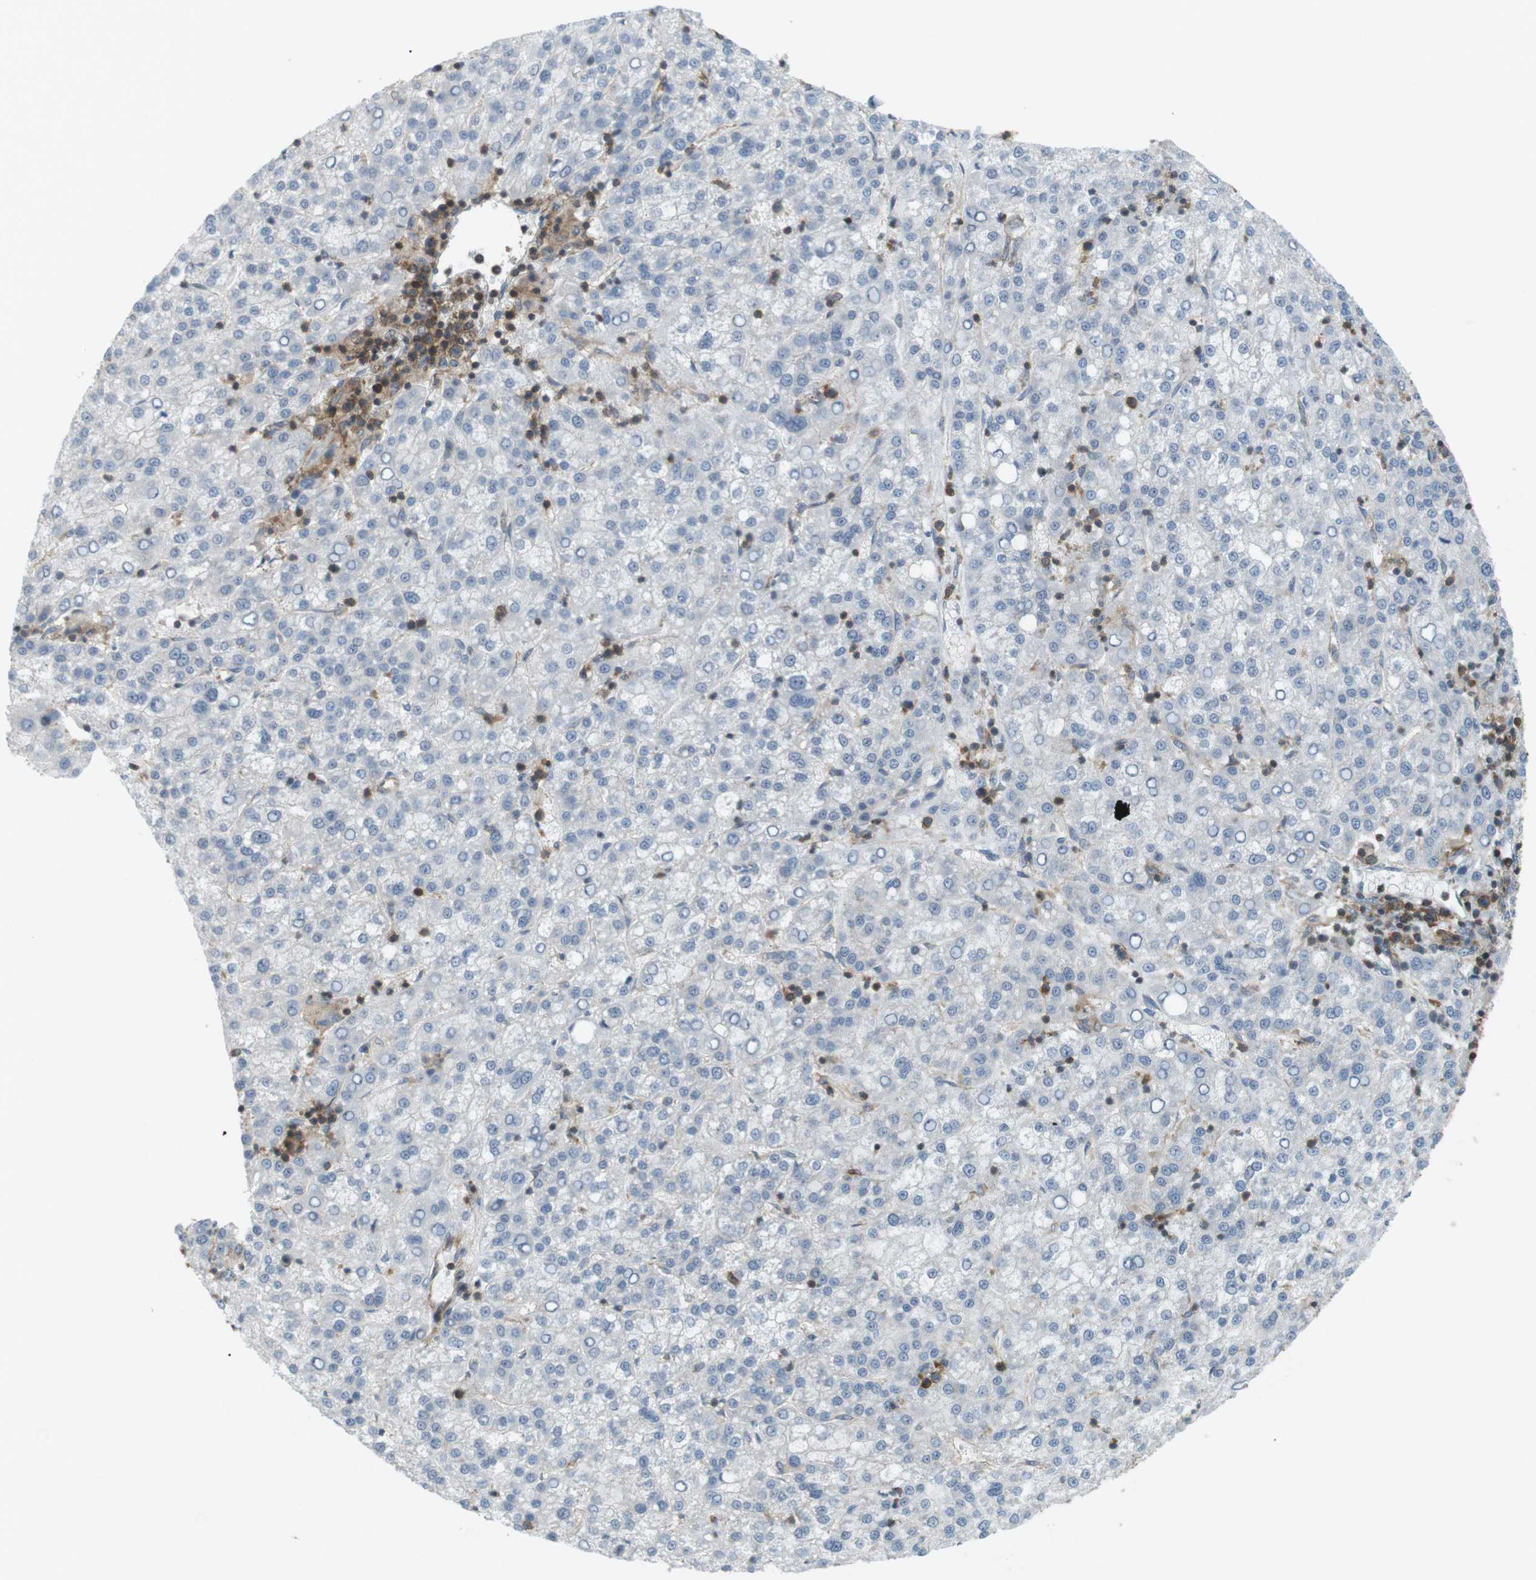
{"staining": {"intensity": "negative", "quantity": "none", "location": "none"}, "tissue": "liver cancer", "cell_type": "Tumor cells", "image_type": "cancer", "snomed": [{"axis": "morphology", "description": "Carcinoma, Hepatocellular, NOS"}, {"axis": "topography", "description": "Liver"}], "caption": "This is an immunohistochemistry (IHC) histopathology image of liver cancer. There is no positivity in tumor cells.", "gene": "FLII", "patient": {"sex": "female", "age": 58}}